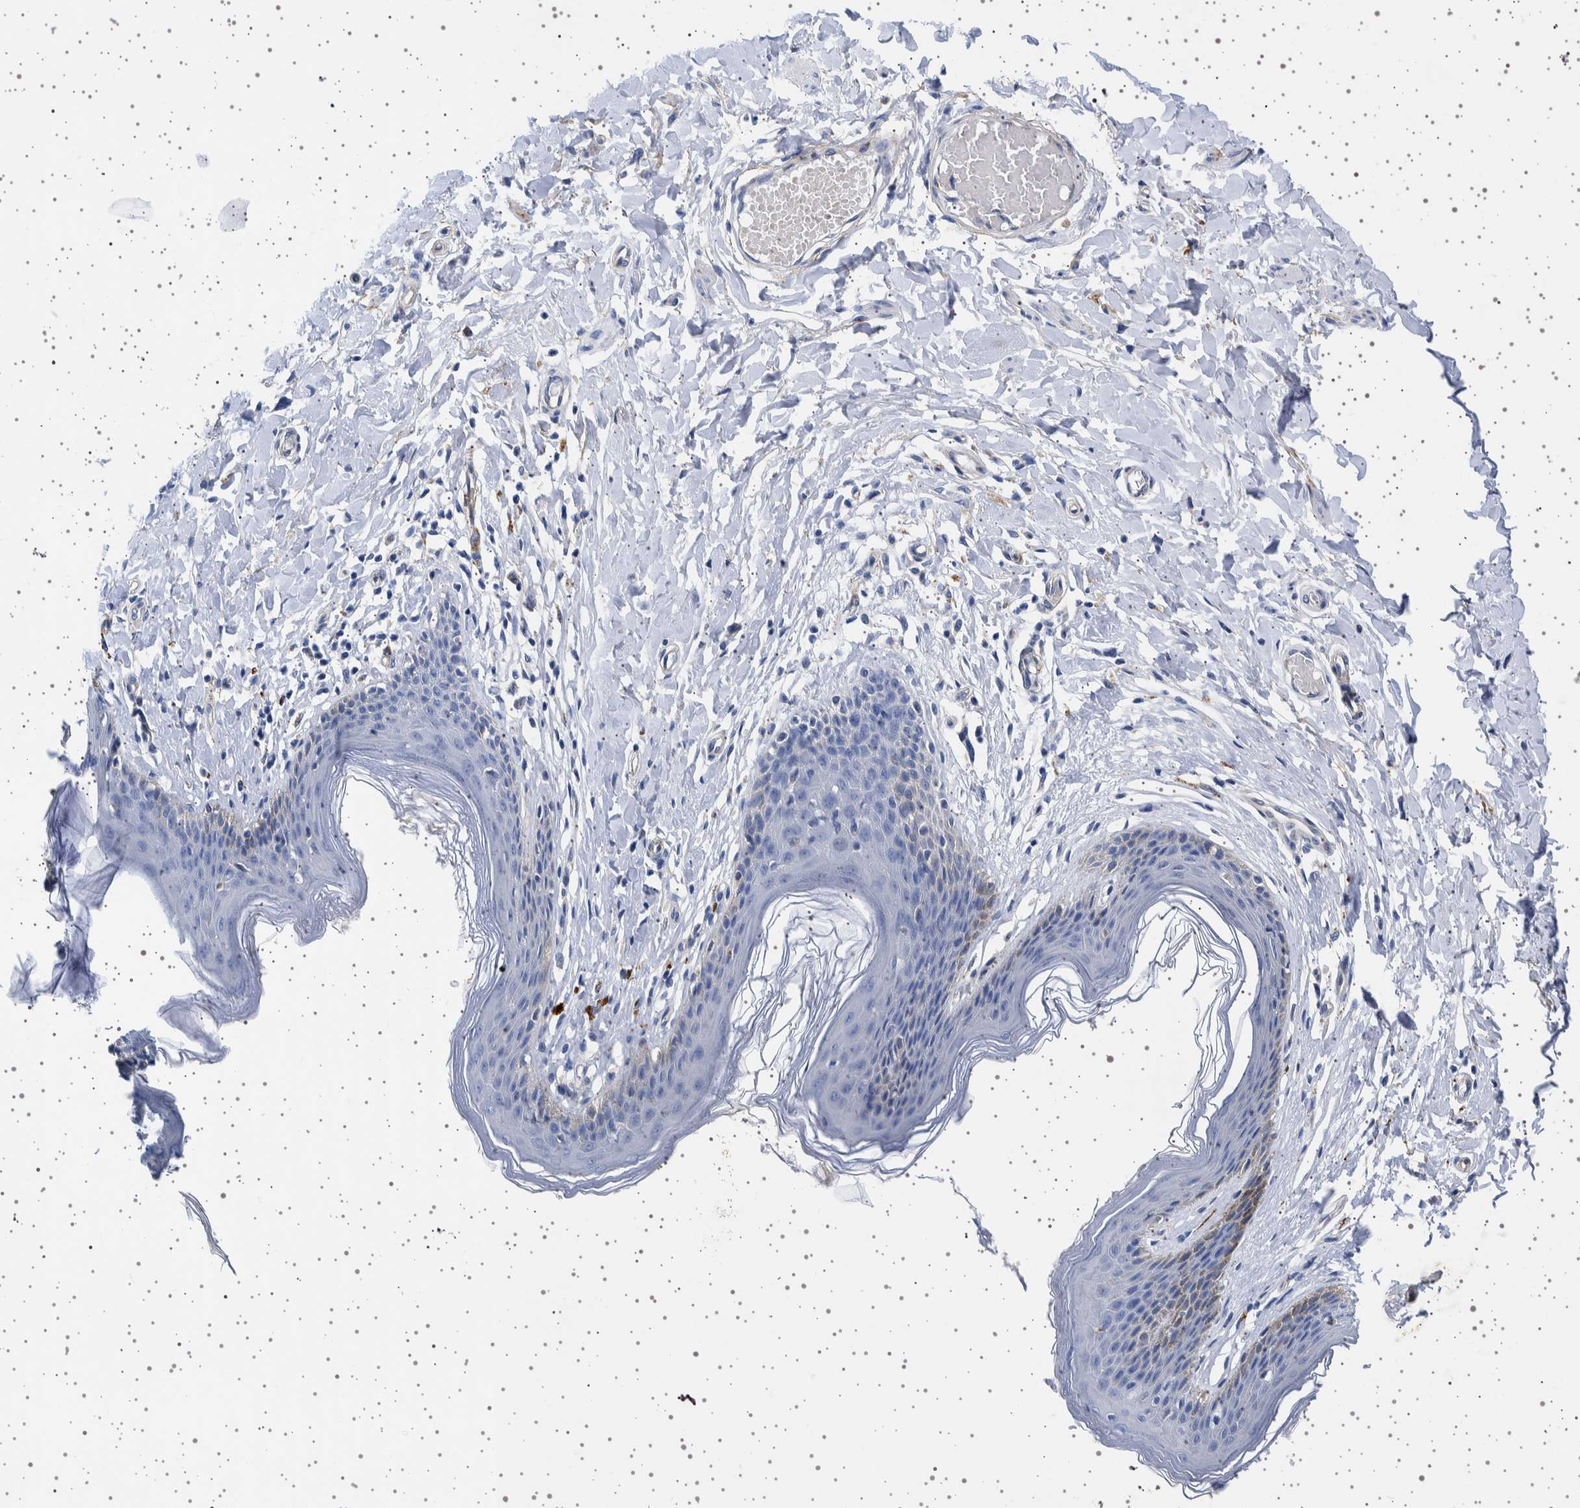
{"staining": {"intensity": "negative", "quantity": "none", "location": "none"}, "tissue": "skin", "cell_type": "Epidermal cells", "image_type": "normal", "snomed": [{"axis": "morphology", "description": "Normal tissue, NOS"}, {"axis": "topography", "description": "Vulva"}], "caption": "Epidermal cells show no significant positivity in unremarkable skin.", "gene": "SEPTIN4", "patient": {"sex": "female", "age": 66}}